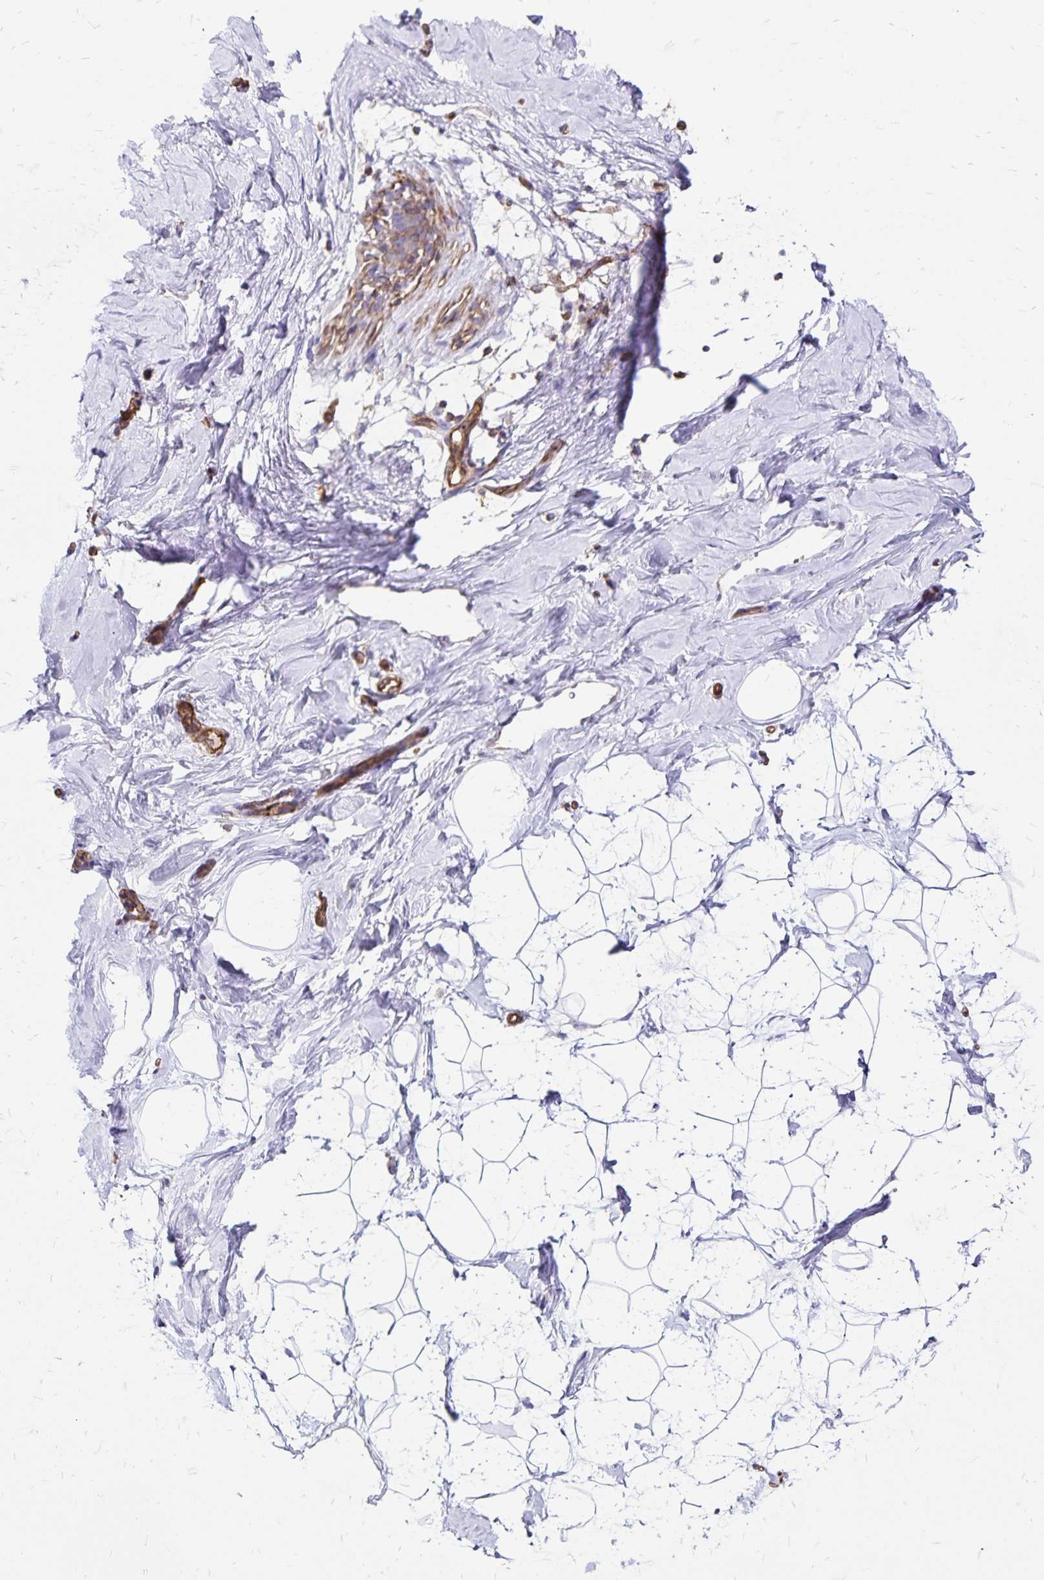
{"staining": {"intensity": "negative", "quantity": "none", "location": "none"}, "tissue": "breast", "cell_type": "Adipocytes", "image_type": "normal", "snomed": [{"axis": "morphology", "description": "Normal tissue, NOS"}, {"axis": "topography", "description": "Breast"}], "caption": "Immunohistochemistry of benign human breast reveals no staining in adipocytes.", "gene": "RPRML", "patient": {"sex": "female", "age": 32}}